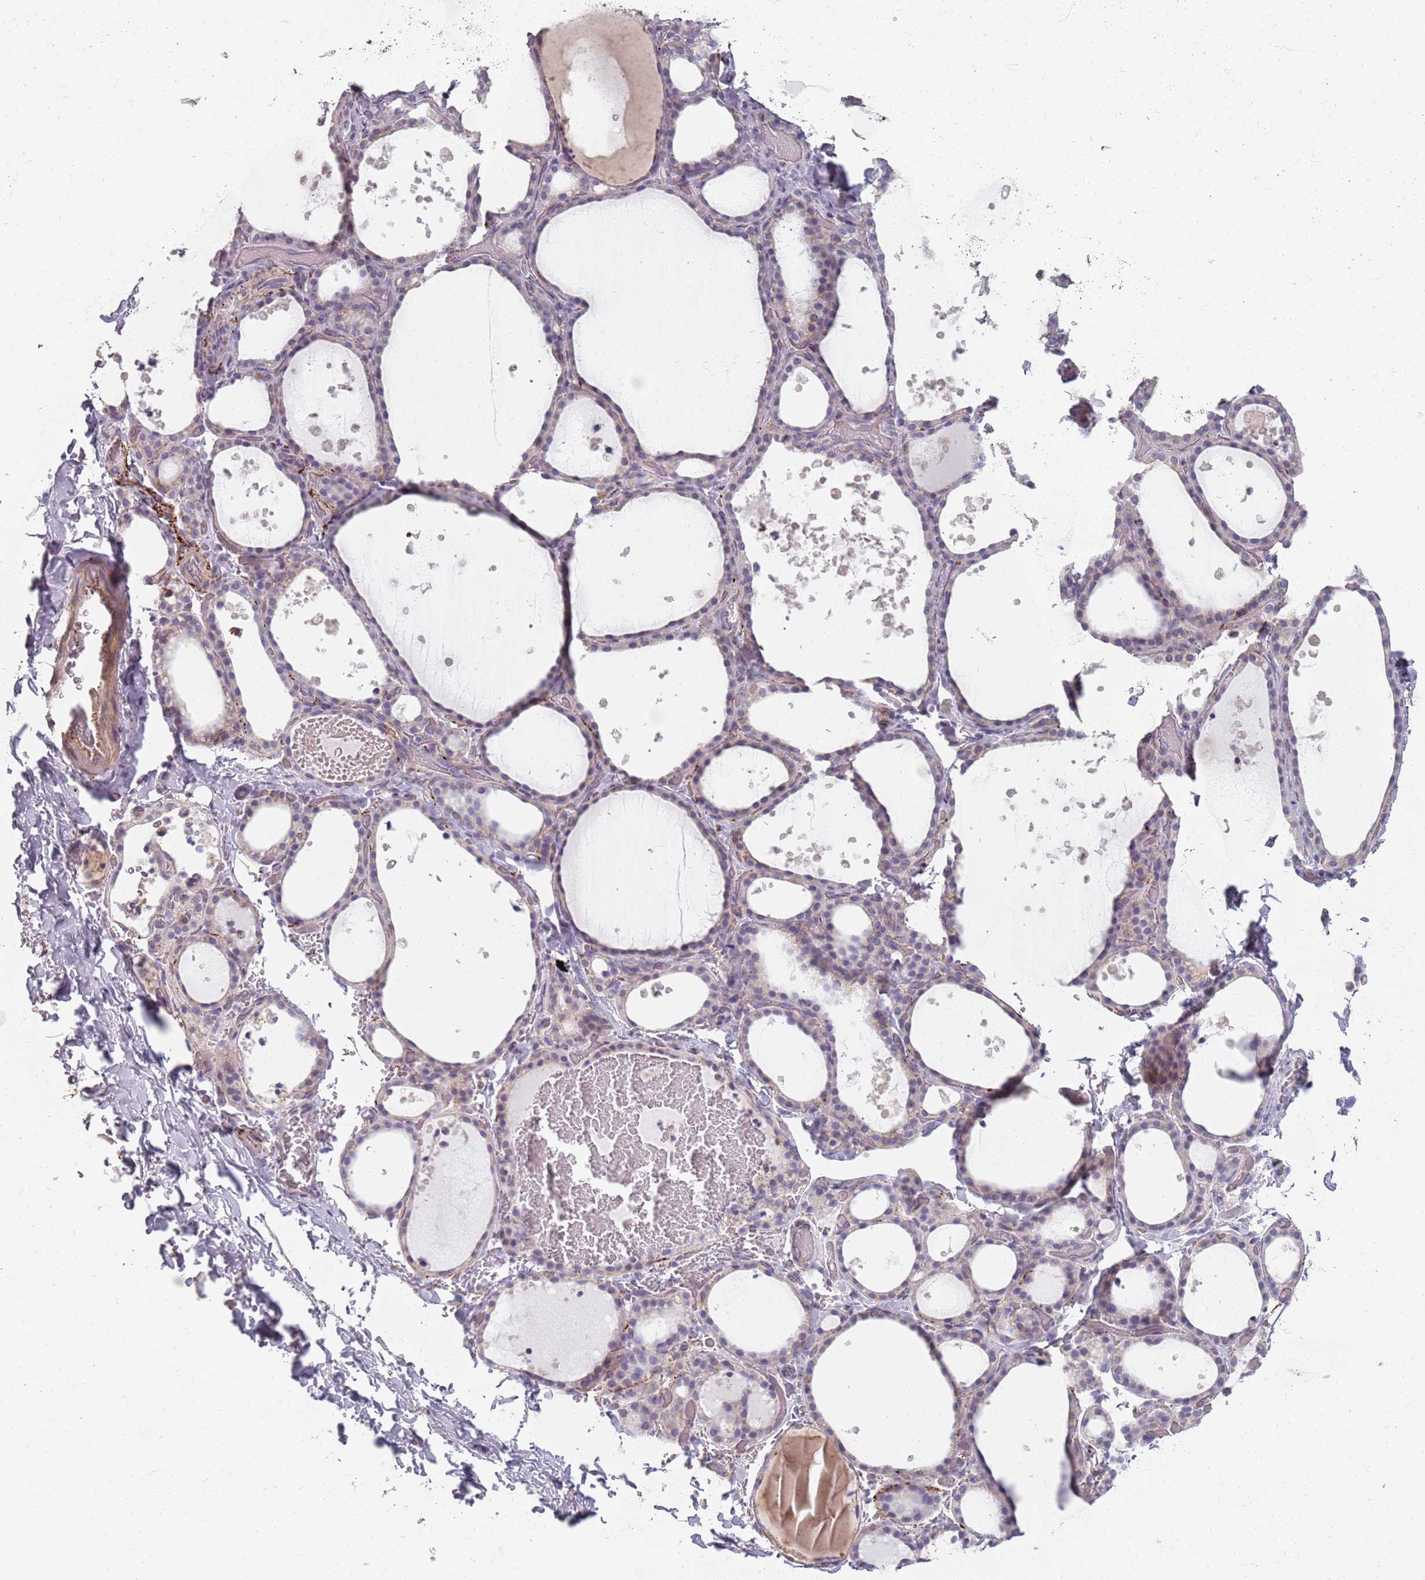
{"staining": {"intensity": "negative", "quantity": "none", "location": "none"}, "tissue": "thyroid gland", "cell_type": "Glandular cells", "image_type": "normal", "snomed": [{"axis": "morphology", "description": "Normal tissue, NOS"}, {"axis": "topography", "description": "Thyroid gland"}], "caption": "Immunohistochemistry of normal human thyroid gland exhibits no expression in glandular cells.", "gene": "SYNGR3", "patient": {"sex": "female", "age": 44}}